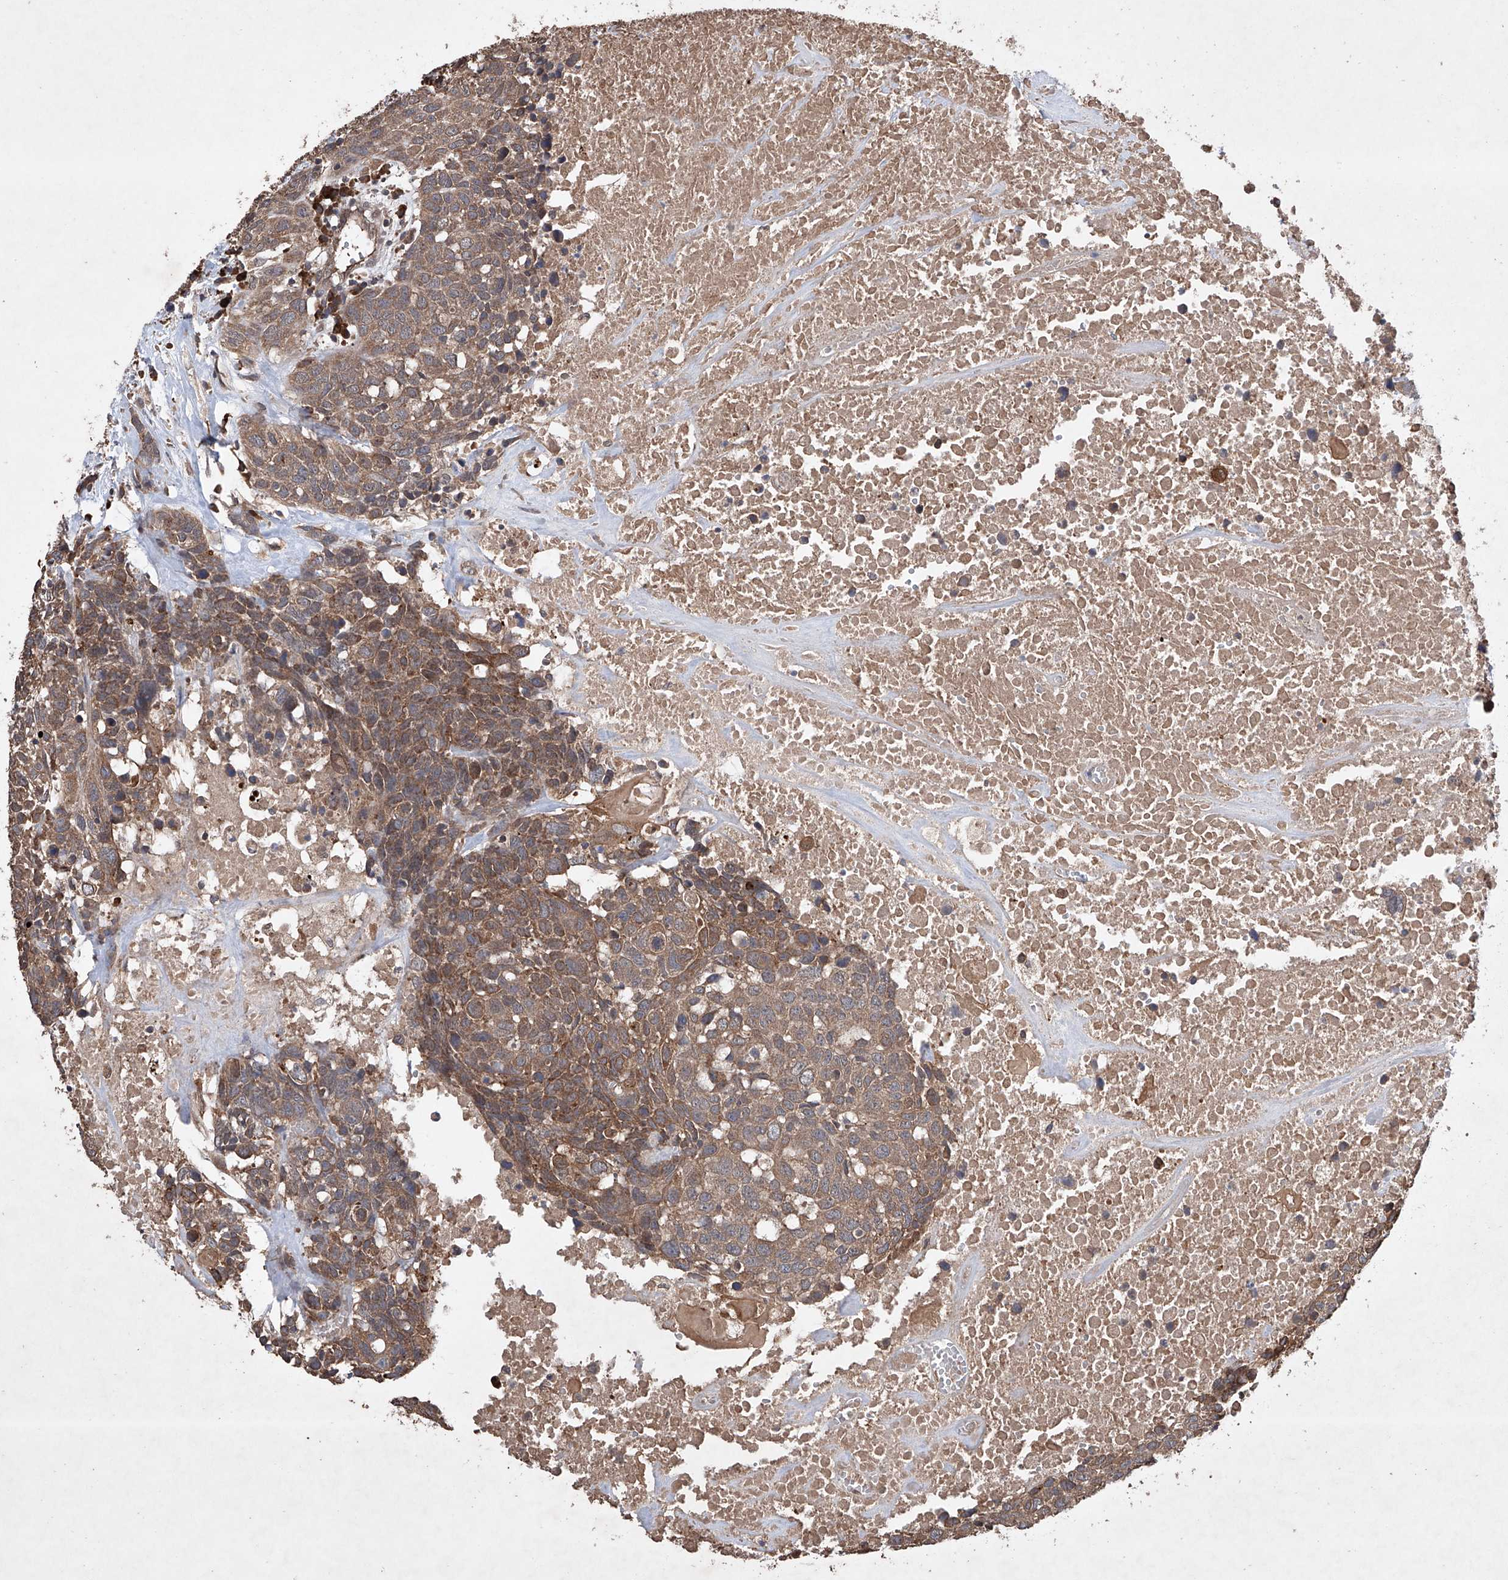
{"staining": {"intensity": "moderate", "quantity": ">75%", "location": "cytoplasmic/membranous"}, "tissue": "head and neck cancer", "cell_type": "Tumor cells", "image_type": "cancer", "snomed": [{"axis": "morphology", "description": "Squamous cell carcinoma, NOS"}, {"axis": "topography", "description": "Head-Neck"}], "caption": "Moderate cytoplasmic/membranous positivity is appreciated in approximately >75% of tumor cells in head and neck cancer. (IHC, brightfield microscopy, high magnification).", "gene": "LURAP1", "patient": {"sex": "male", "age": 66}}